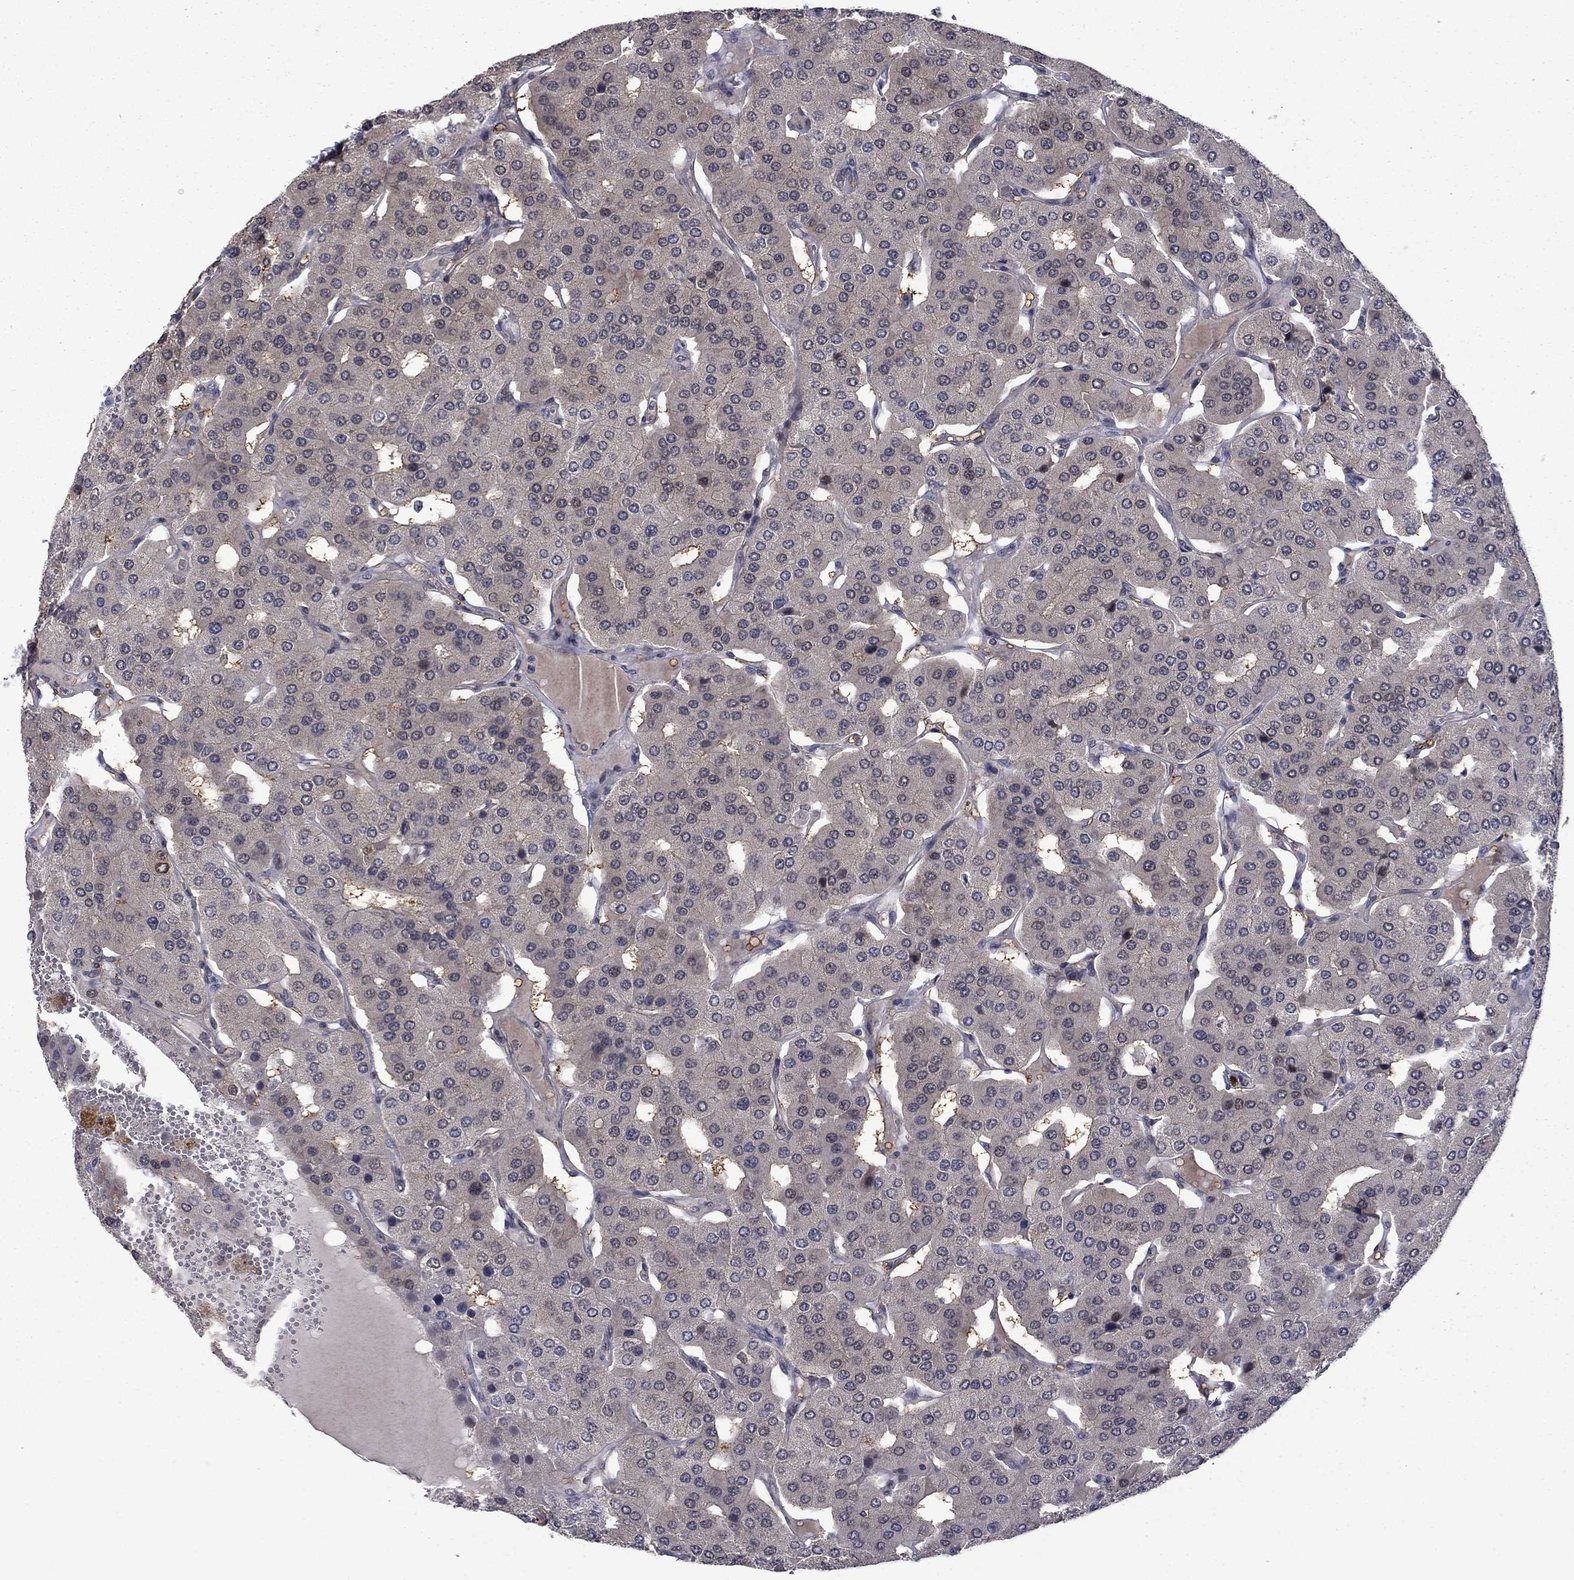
{"staining": {"intensity": "negative", "quantity": "none", "location": "none"}, "tissue": "parathyroid gland", "cell_type": "Glandular cells", "image_type": "normal", "snomed": [{"axis": "morphology", "description": "Normal tissue, NOS"}, {"axis": "morphology", "description": "Adenoma, NOS"}, {"axis": "topography", "description": "Parathyroid gland"}], "caption": "The photomicrograph displays no significant expression in glandular cells of parathyroid gland. (DAB immunohistochemistry (IHC) visualized using brightfield microscopy, high magnification).", "gene": "CBR1", "patient": {"sex": "female", "age": 86}}